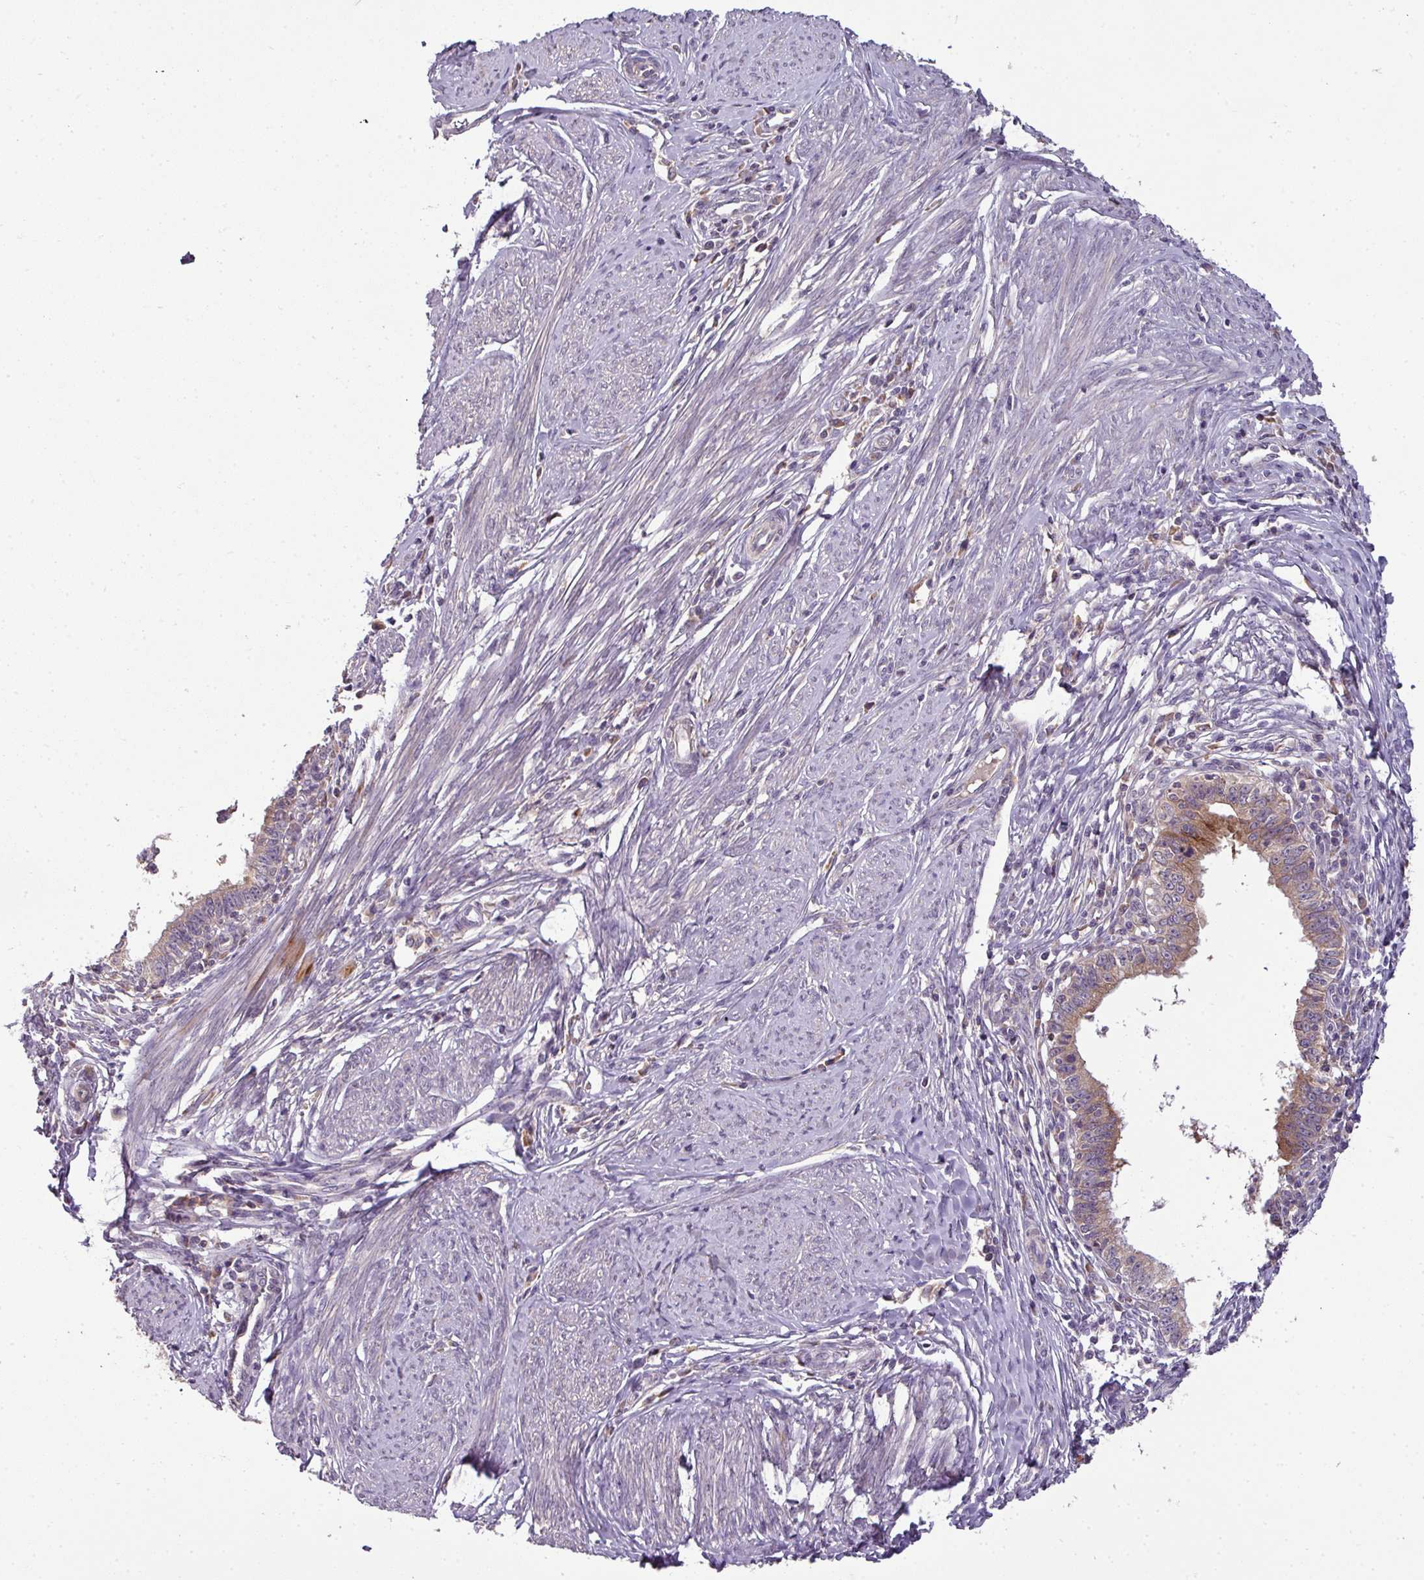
{"staining": {"intensity": "moderate", "quantity": ">75%", "location": "cytoplasmic/membranous"}, "tissue": "cervical cancer", "cell_type": "Tumor cells", "image_type": "cancer", "snomed": [{"axis": "morphology", "description": "Adenocarcinoma, NOS"}, {"axis": "topography", "description": "Cervix"}], "caption": "Human cervical cancer stained for a protein (brown) shows moderate cytoplasmic/membranous positive positivity in approximately >75% of tumor cells.", "gene": "SPCS3", "patient": {"sex": "female", "age": 36}}